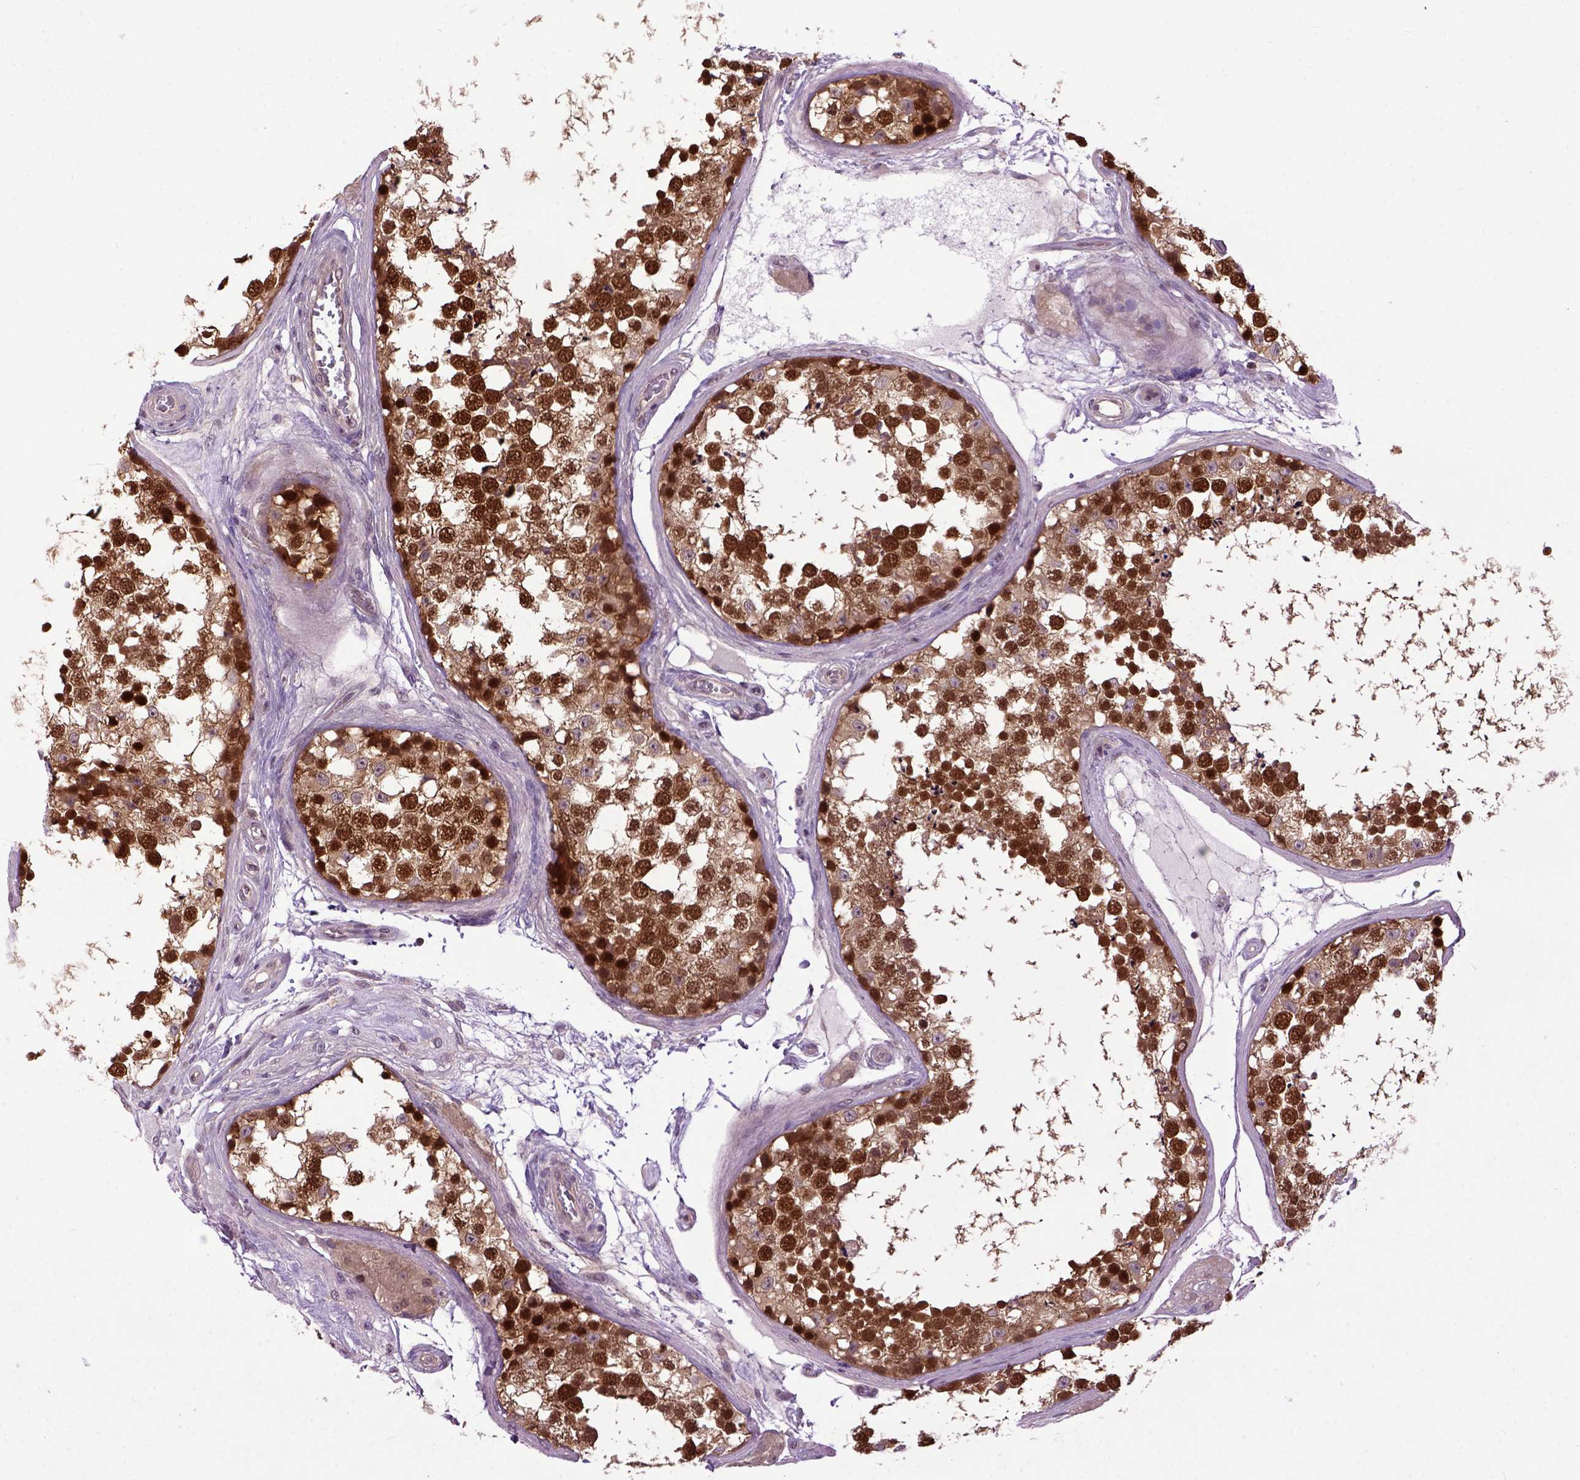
{"staining": {"intensity": "strong", "quantity": ">75%", "location": "cytoplasmic/membranous,nuclear"}, "tissue": "testis", "cell_type": "Cells in seminiferous ducts", "image_type": "normal", "snomed": [{"axis": "morphology", "description": "Normal tissue, NOS"}, {"axis": "morphology", "description": "Seminoma, NOS"}, {"axis": "topography", "description": "Testis"}], "caption": "A histopathology image of testis stained for a protein shows strong cytoplasmic/membranous,nuclear brown staining in cells in seminiferous ducts. Ihc stains the protein of interest in brown and the nuclei are stained blue.", "gene": "WDR48", "patient": {"sex": "male", "age": 65}}